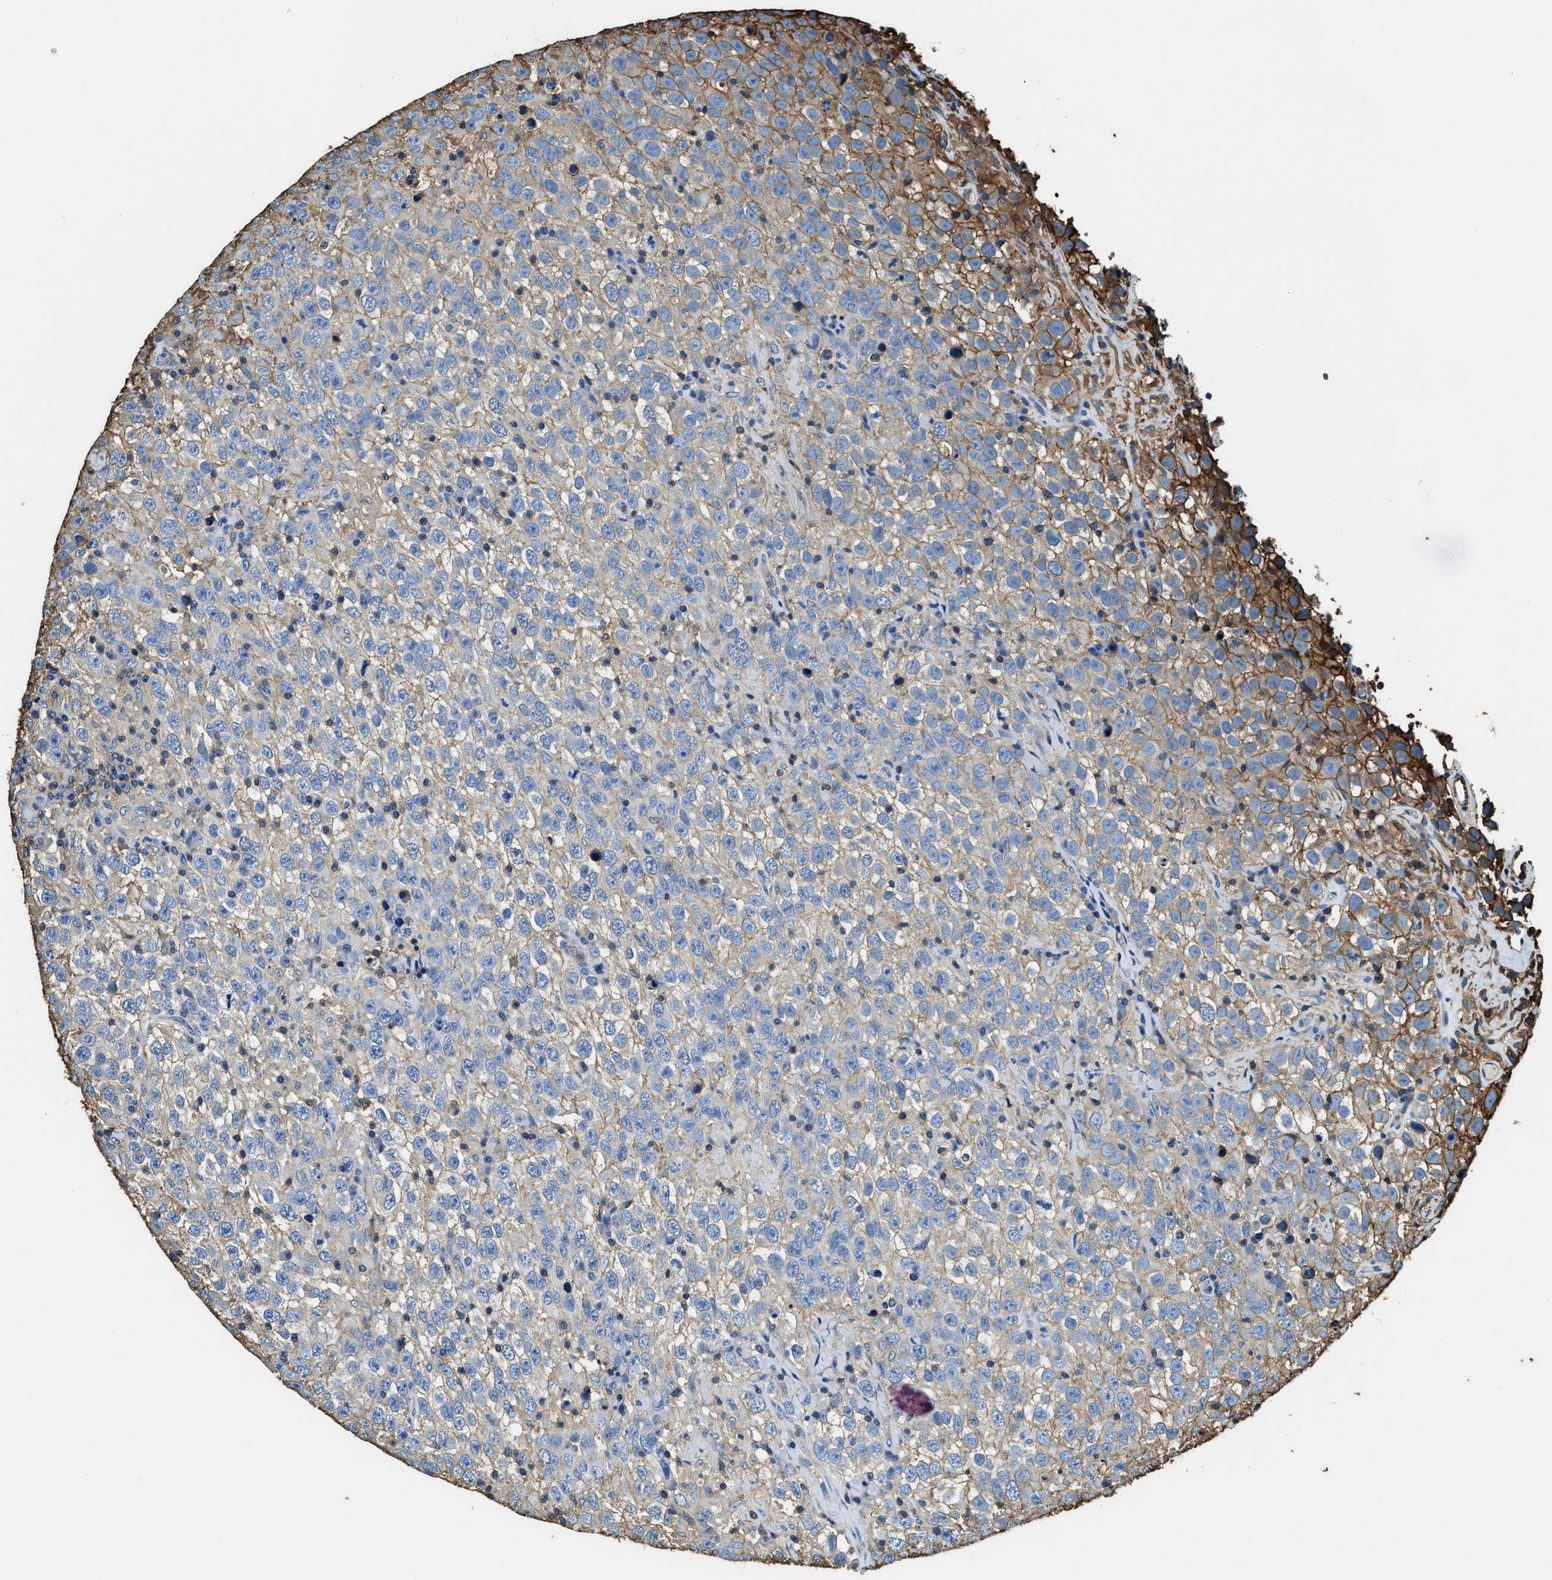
{"staining": {"intensity": "moderate", "quantity": "<25%", "location": "cytoplasmic/membranous"}, "tissue": "testis cancer", "cell_type": "Tumor cells", "image_type": "cancer", "snomed": [{"axis": "morphology", "description": "Seminoma, NOS"}, {"axis": "topography", "description": "Testis"}], "caption": "An immunohistochemistry (IHC) image of neoplastic tissue is shown. Protein staining in brown highlights moderate cytoplasmic/membranous positivity in testis cancer within tumor cells.", "gene": "ACCS", "patient": {"sex": "male", "age": 41}}